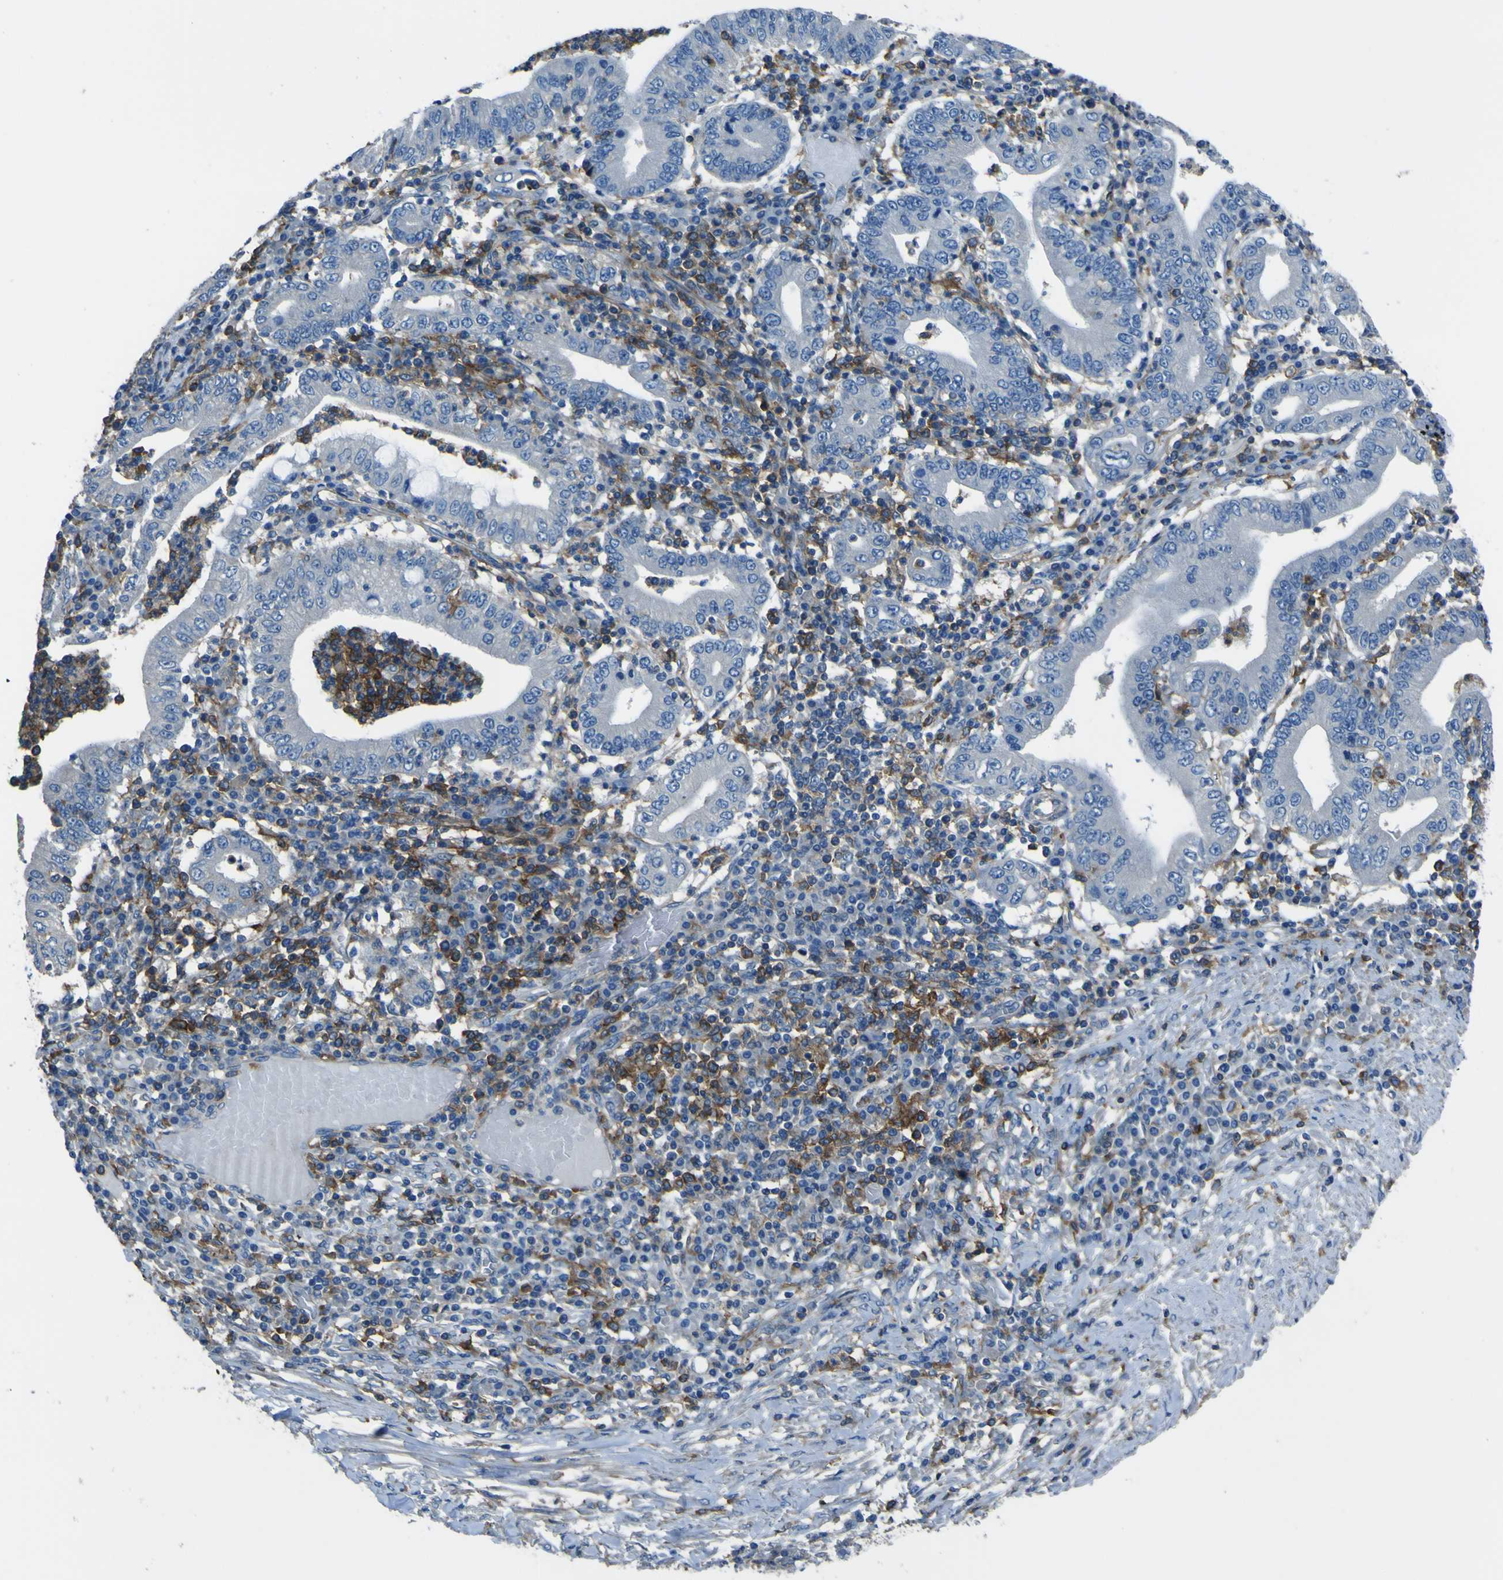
{"staining": {"intensity": "negative", "quantity": "none", "location": "none"}, "tissue": "stomach cancer", "cell_type": "Tumor cells", "image_type": "cancer", "snomed": [{"axis": "morphology", "description": "Normal tissue, NOS"}, {"axis": "morphology", "description": "Adenocarcinoma, NOS"}, {"axis": "topography", "description": "Esophagus"}, {"axis": "topography", "description": "Stomach, upper"}, {"axis": "topography", "description": "Peripheral nerve tissue"}], "caption": "Tumor cells show no significant protein staining in stomach cancer.", "gene": "LAIR1", "patient": {"sex": "male", "age": 62}}